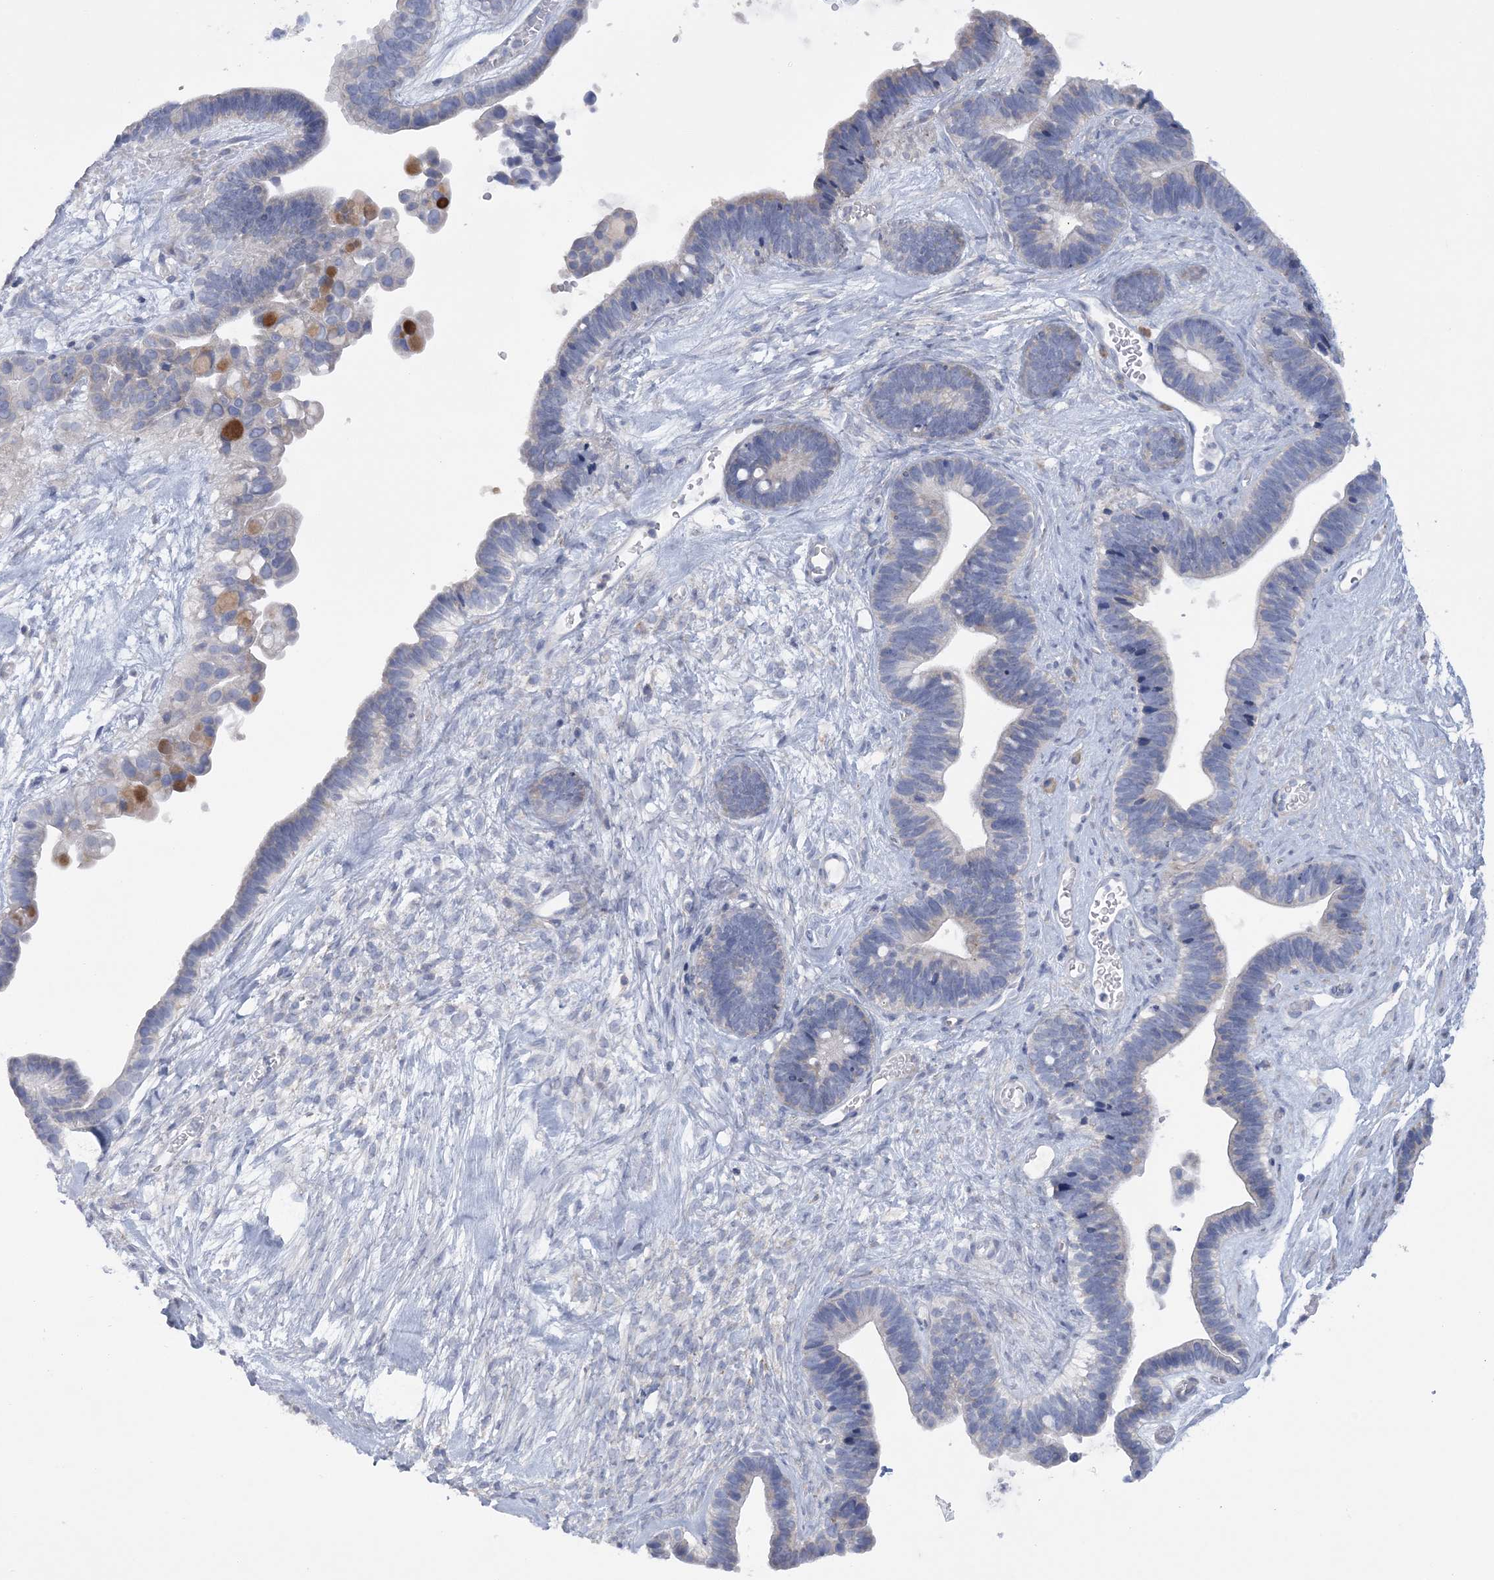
{"staining": {"intensity": "negative", "quantity": "none", "location": "none"}, "tissue": "ovarian cancer", "cell_type": "Tumor cells", "image_type": "cancer", "snomed": [{"axis": "morphology", "description": "Cystadenocarcinoma, serous, NOS"}, {"axis": "topography", "description": "Ovary"}], "caption": "Image shows no significant protein expression in tumor cells of serous cystadenocarcinoma (ovarian).", "gene": "ARSJ", "patient": {"sex": "female", "age": 56}}